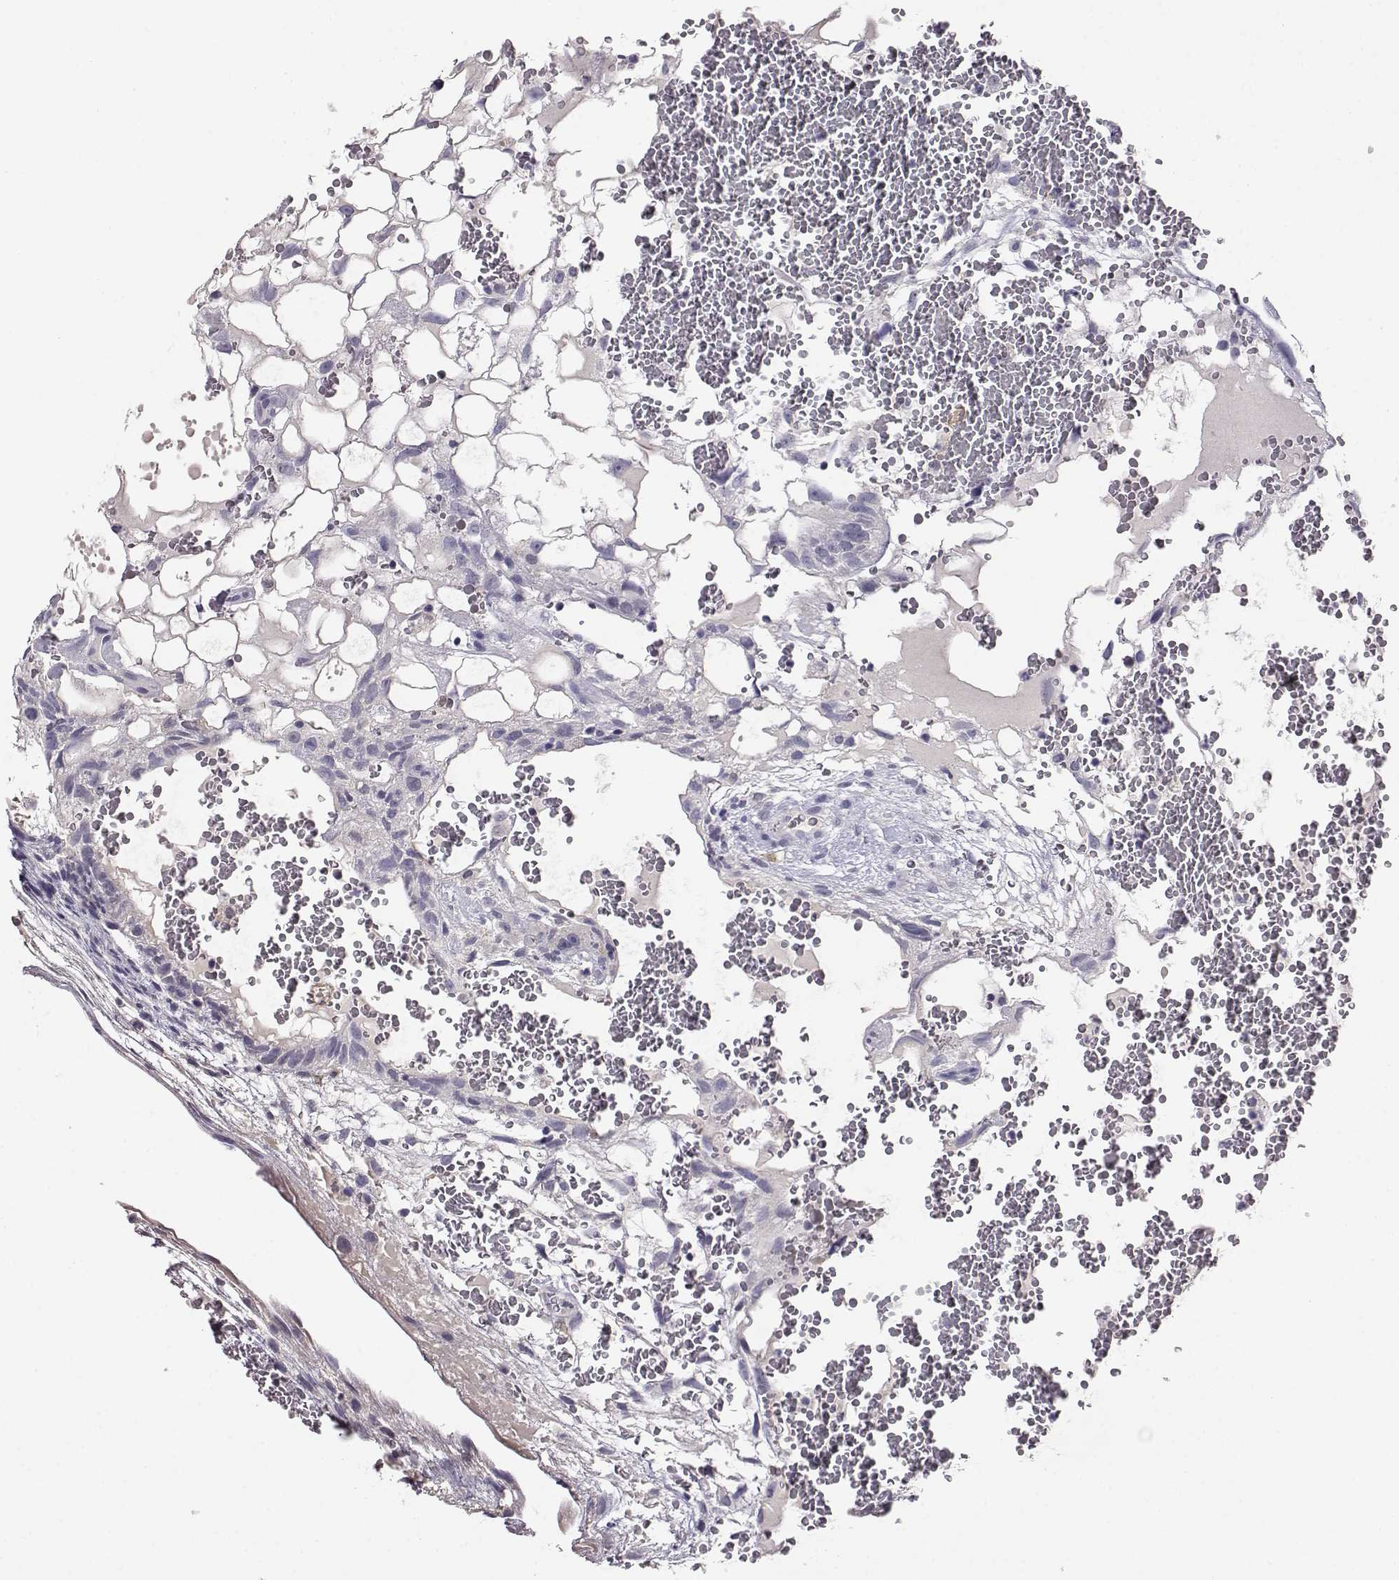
{"staining": {"intensity": "negative", "quantity": "none", "location": "none"}, "tissue": "testis cancer", "cell_type": "Tumor cells", "image_type": "cancer", "snomed": [{"axis": "morphology", "description": "Normal tissue, NOS"}, {"axis": "morphology", "description": "Carcinoma, Embryonal, NOS"}, {"axis": "topography", "description": "Testis"}], "caption": "IHC of testis cancer (embryonal carcinoma) shows no expression in tumor cells.", "gene": "AKR1B1", "patient": {"sex": "male", "age": 32}}